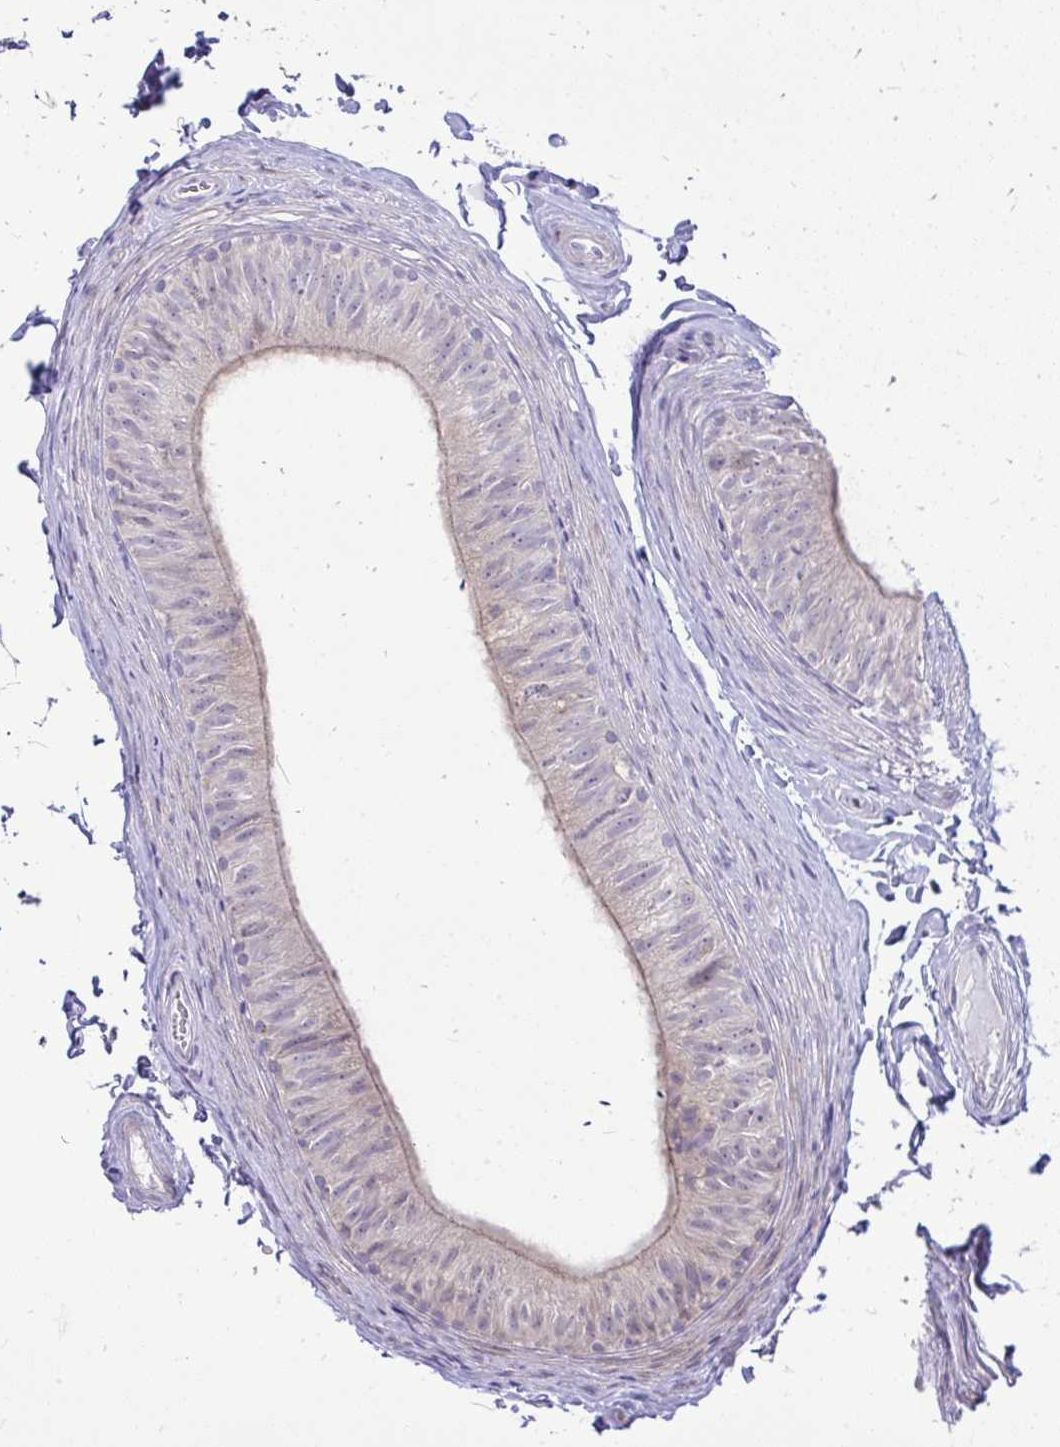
{"staining": {"intensity": "weak", "quantity": "<25%", "location": "cytoplasmic/membranous"}, "tissue": "epididymis", "cell_type": "Glandular cells", "image_type": "normal", "snomed": [{"axis": "morphology", "description": "Normal tissue, NOS"}, {"axis": "topography", "description": "Epididymis, spermatic cord, NOS"}, {"axis": "topography", "description": "Epididymis"}, {"axis": "topography", "description": "Peripheral nerve tissue"}], "caption": "IHC image of normal human epididymis stained for a protein (brown), which shows no positivity in glandular cells.", "gene": "OR8D1", "patient": {"sex": "male", "age": 29}}